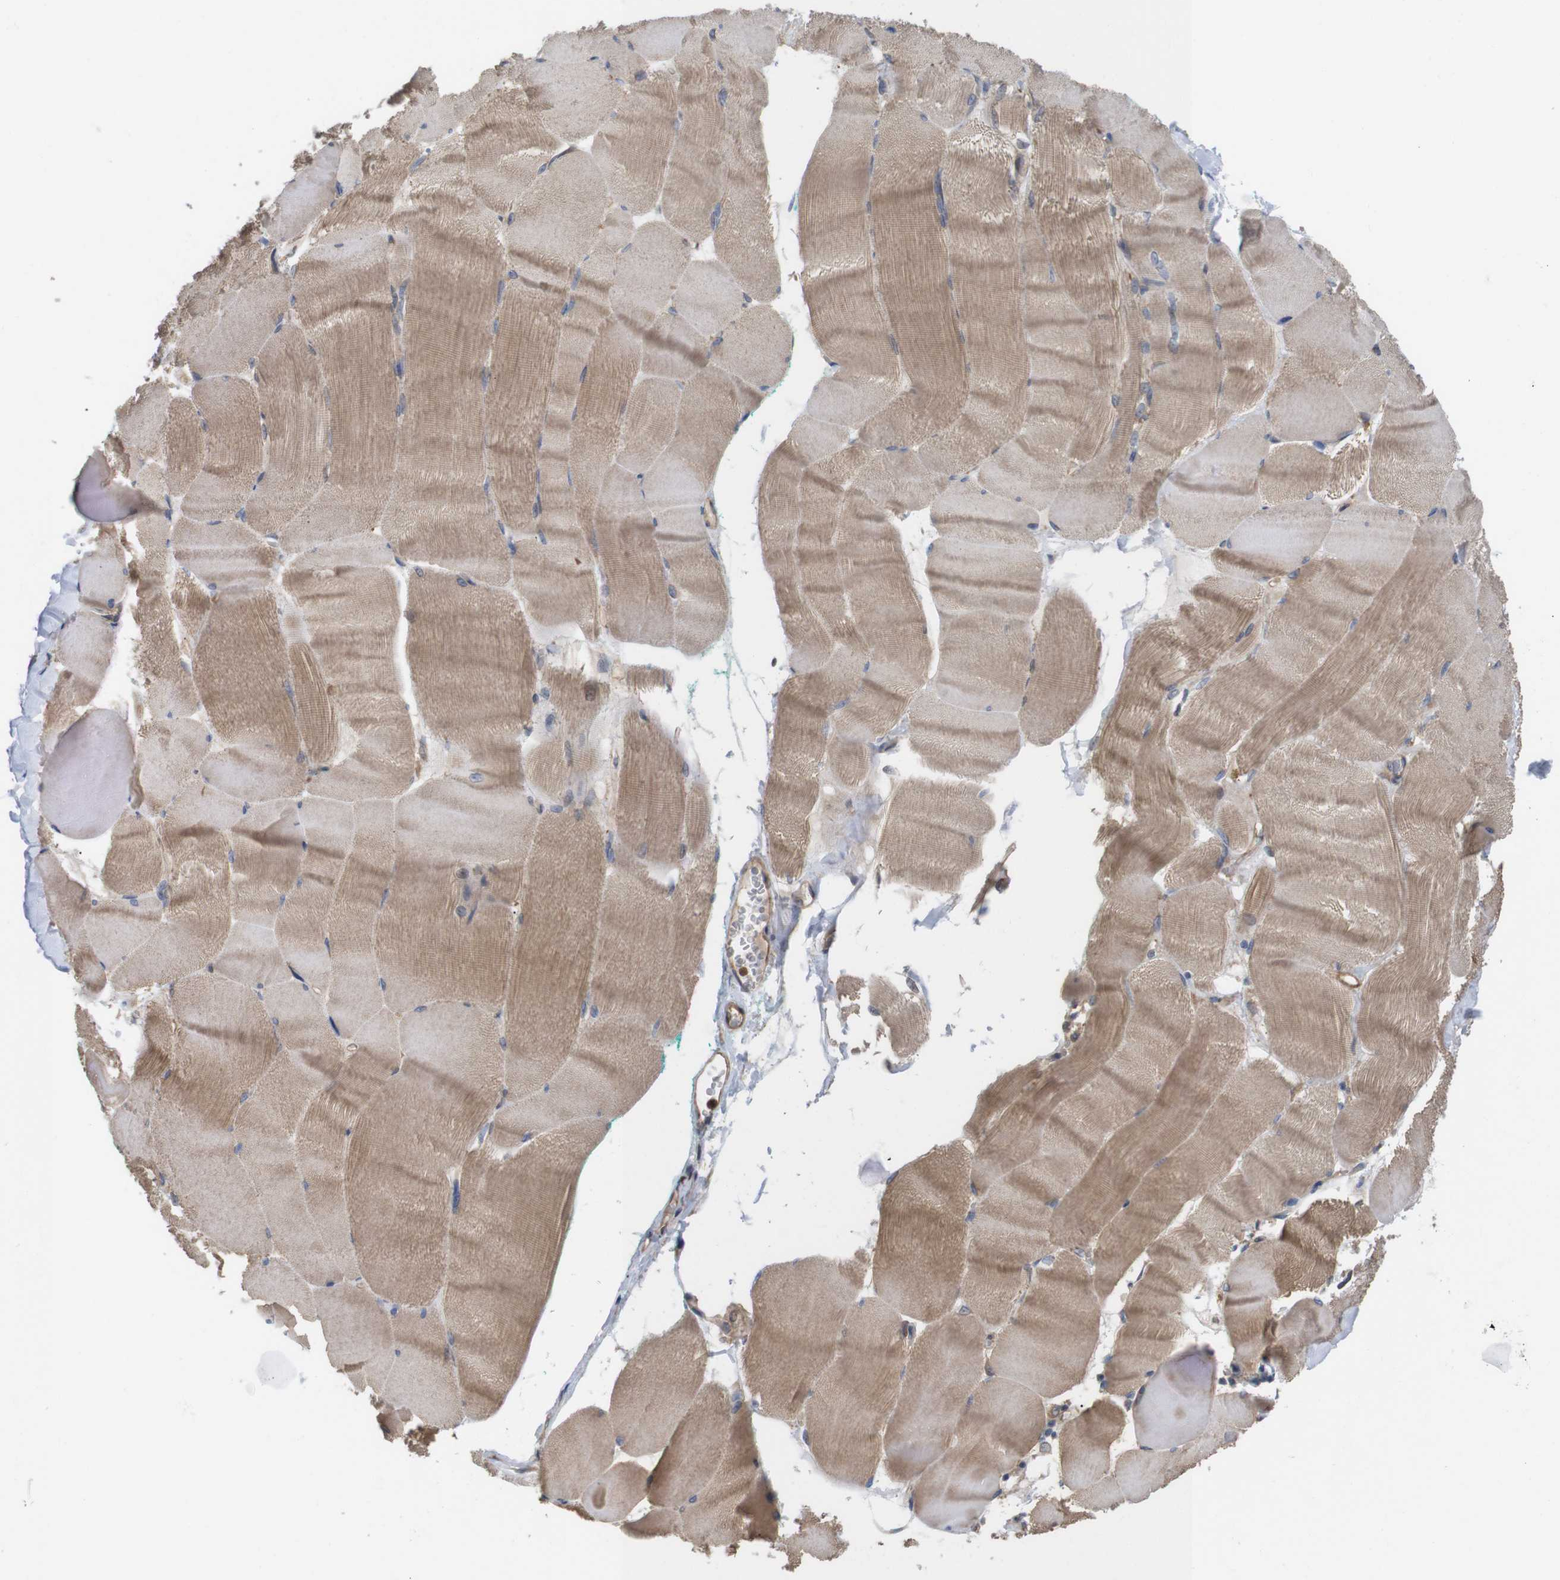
{"staining": {"intensity": "moderate", "quantity": ">75%", "location": "cytoplasmic/membranous"}, "tissue": "skeletal muscle", "cell_type": "Myocytes", "image_type": "normal", "snomed": [{"axis": "morphology", "description": "Normal tissue, NOS"}, {"axis": "morphology", "description": "Squamous cell carcinoma, NOS"}, {"axis": "topography", "description": "Skeletal muscle"}], "caption": "Immunohistochemical staining of benign human skeletal muscle exhibits moderate cytoplasmic/membranous protein expression in about >75% of myocytes.", "gene": "TIAM1", "patient": {"sex": "male", "age": 51}}